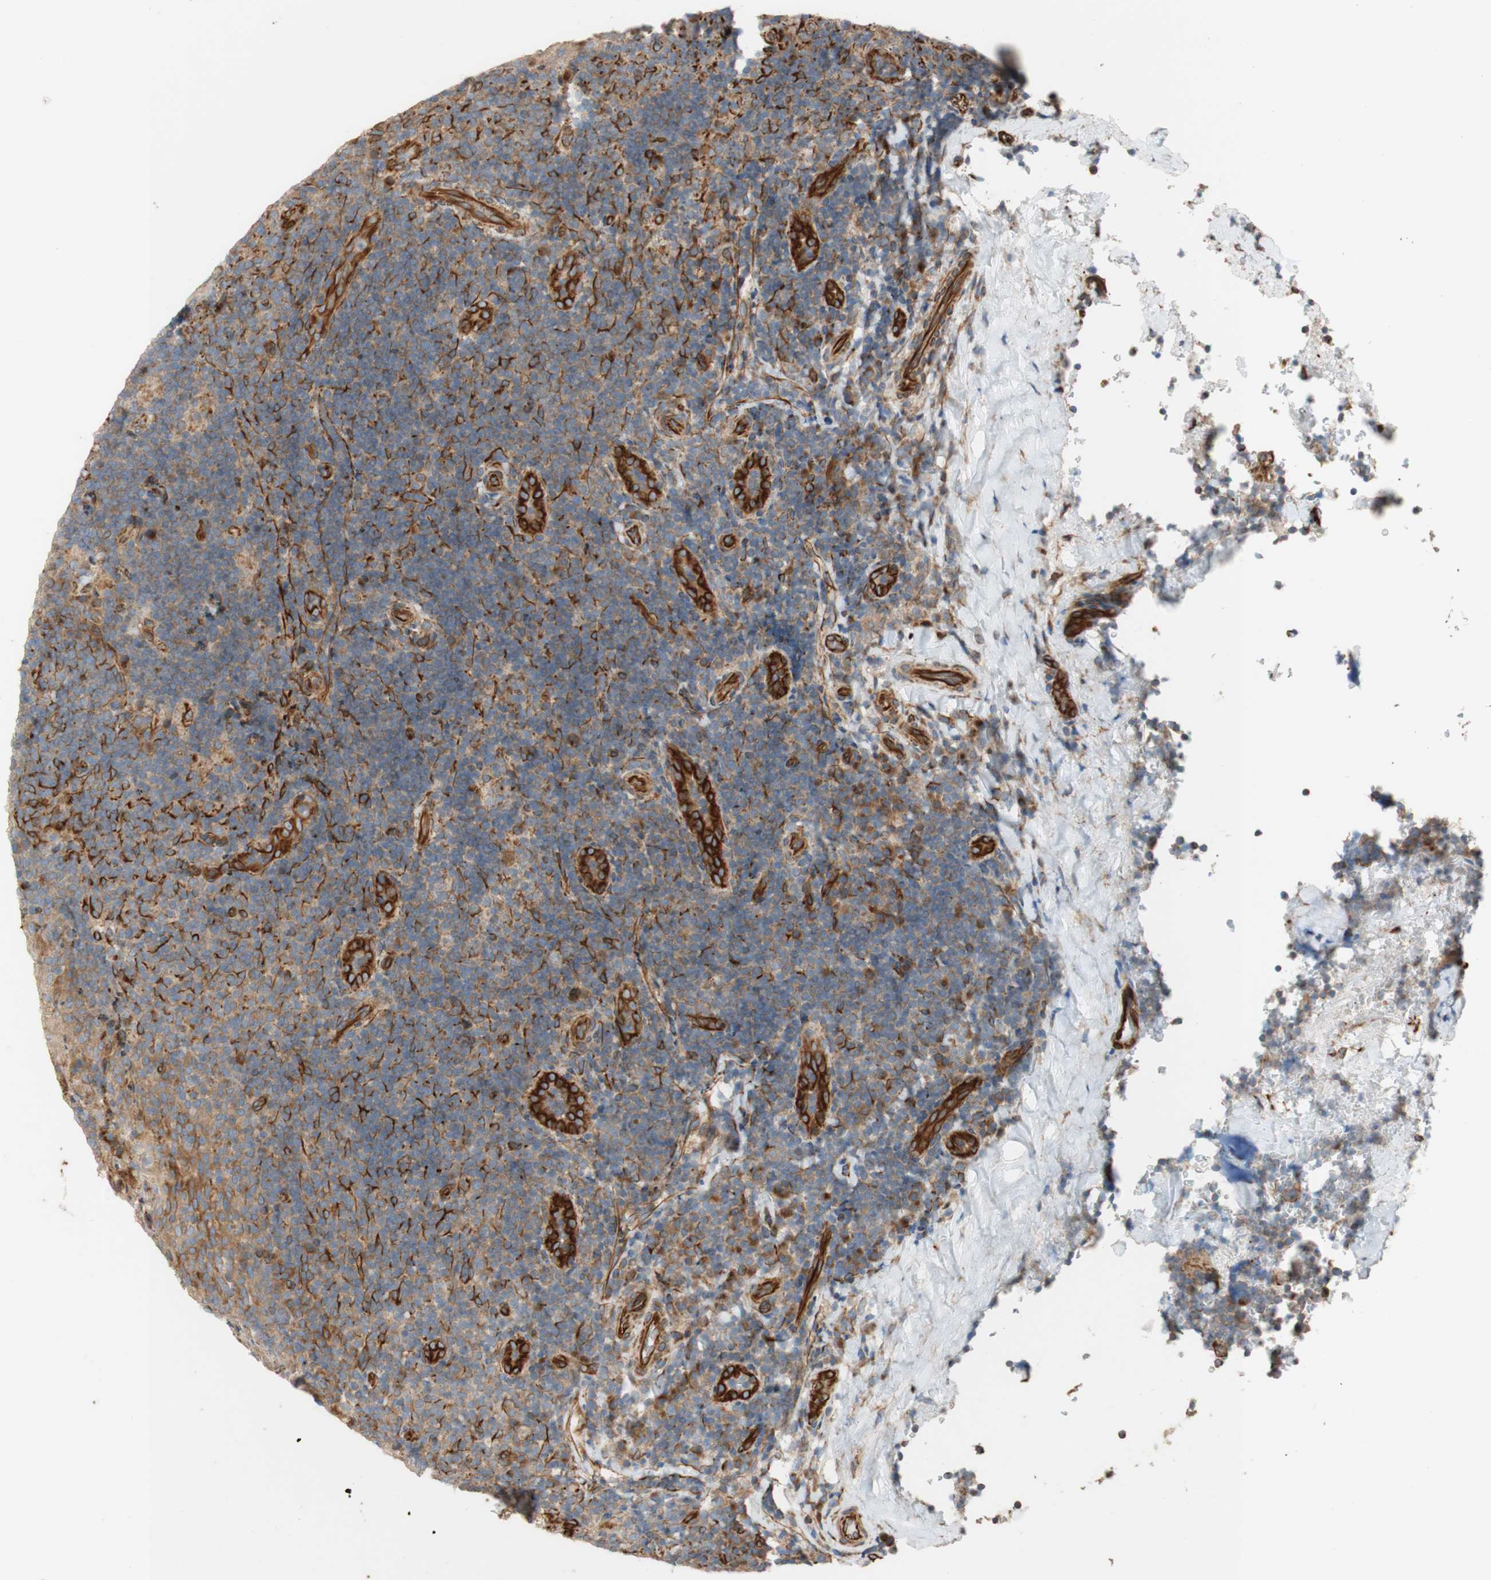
{"staining": {"intensity": "moderate", "quantity": ">75%", "location": "cytoplasmic/membranous"}, "tissue": "tonsil", "cell_type": "Germinal center cells", "image_type": "normal", "snomed": [{"axis": "morphology", "description": "Normal tissue, NOS"}, {"axis": "topography", "description": "Tonsil"}], "caption": "An image of tonsil stained for a protein displays moderate cytoplasmic/membranous brown staining in germinal center cells. The staining is performed using DAB (3,3'-diaminobenzidine) brown chromogen to label protein expression. The nuclei are counter-stained blue using hematoxylin.", "gene": "C1orf43", "patient": {"sex": "male", "age": 17}}